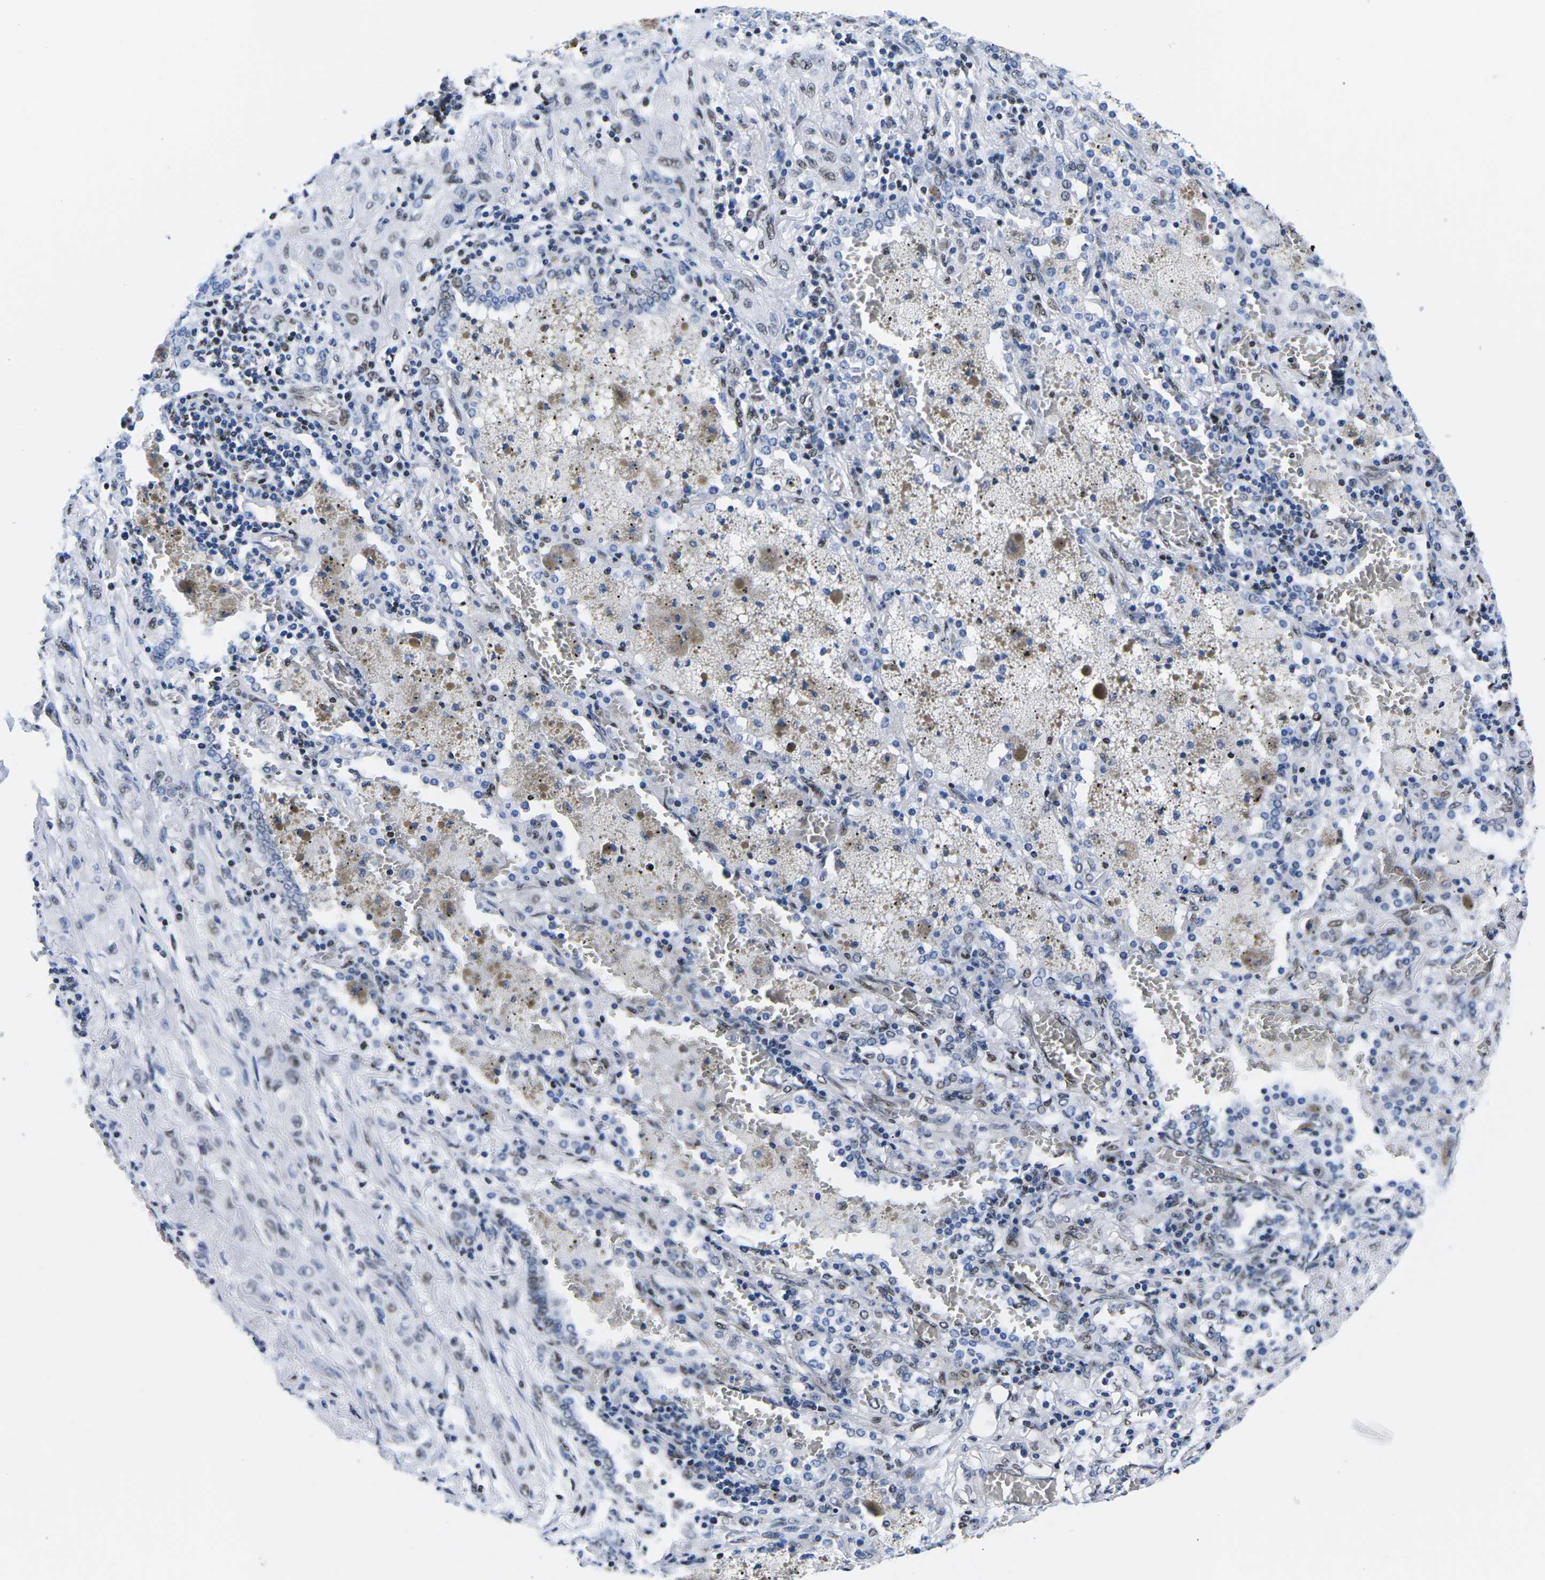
{"staining": {"intensity": "weak", "quantity": "<25%", "location": "nuclear"}, "tissue": "lung cancer", "cell_type": "Tumor cells", "image_type": "cancer", "snomed": [{"axis": "morphology", "description": "Squamous cell carcinoma, NOS"}, {"axis": "topography", "description": "Lung"}], "caption": "Protein analysis of lung cancer reveals no significant staining in tumor cells. The staining is performed using DAB brown chromogen with nuclei counter-stained in using hematoxylin.", "gene": "ATF1", "patient": {"sex": "female", "age": 47}}